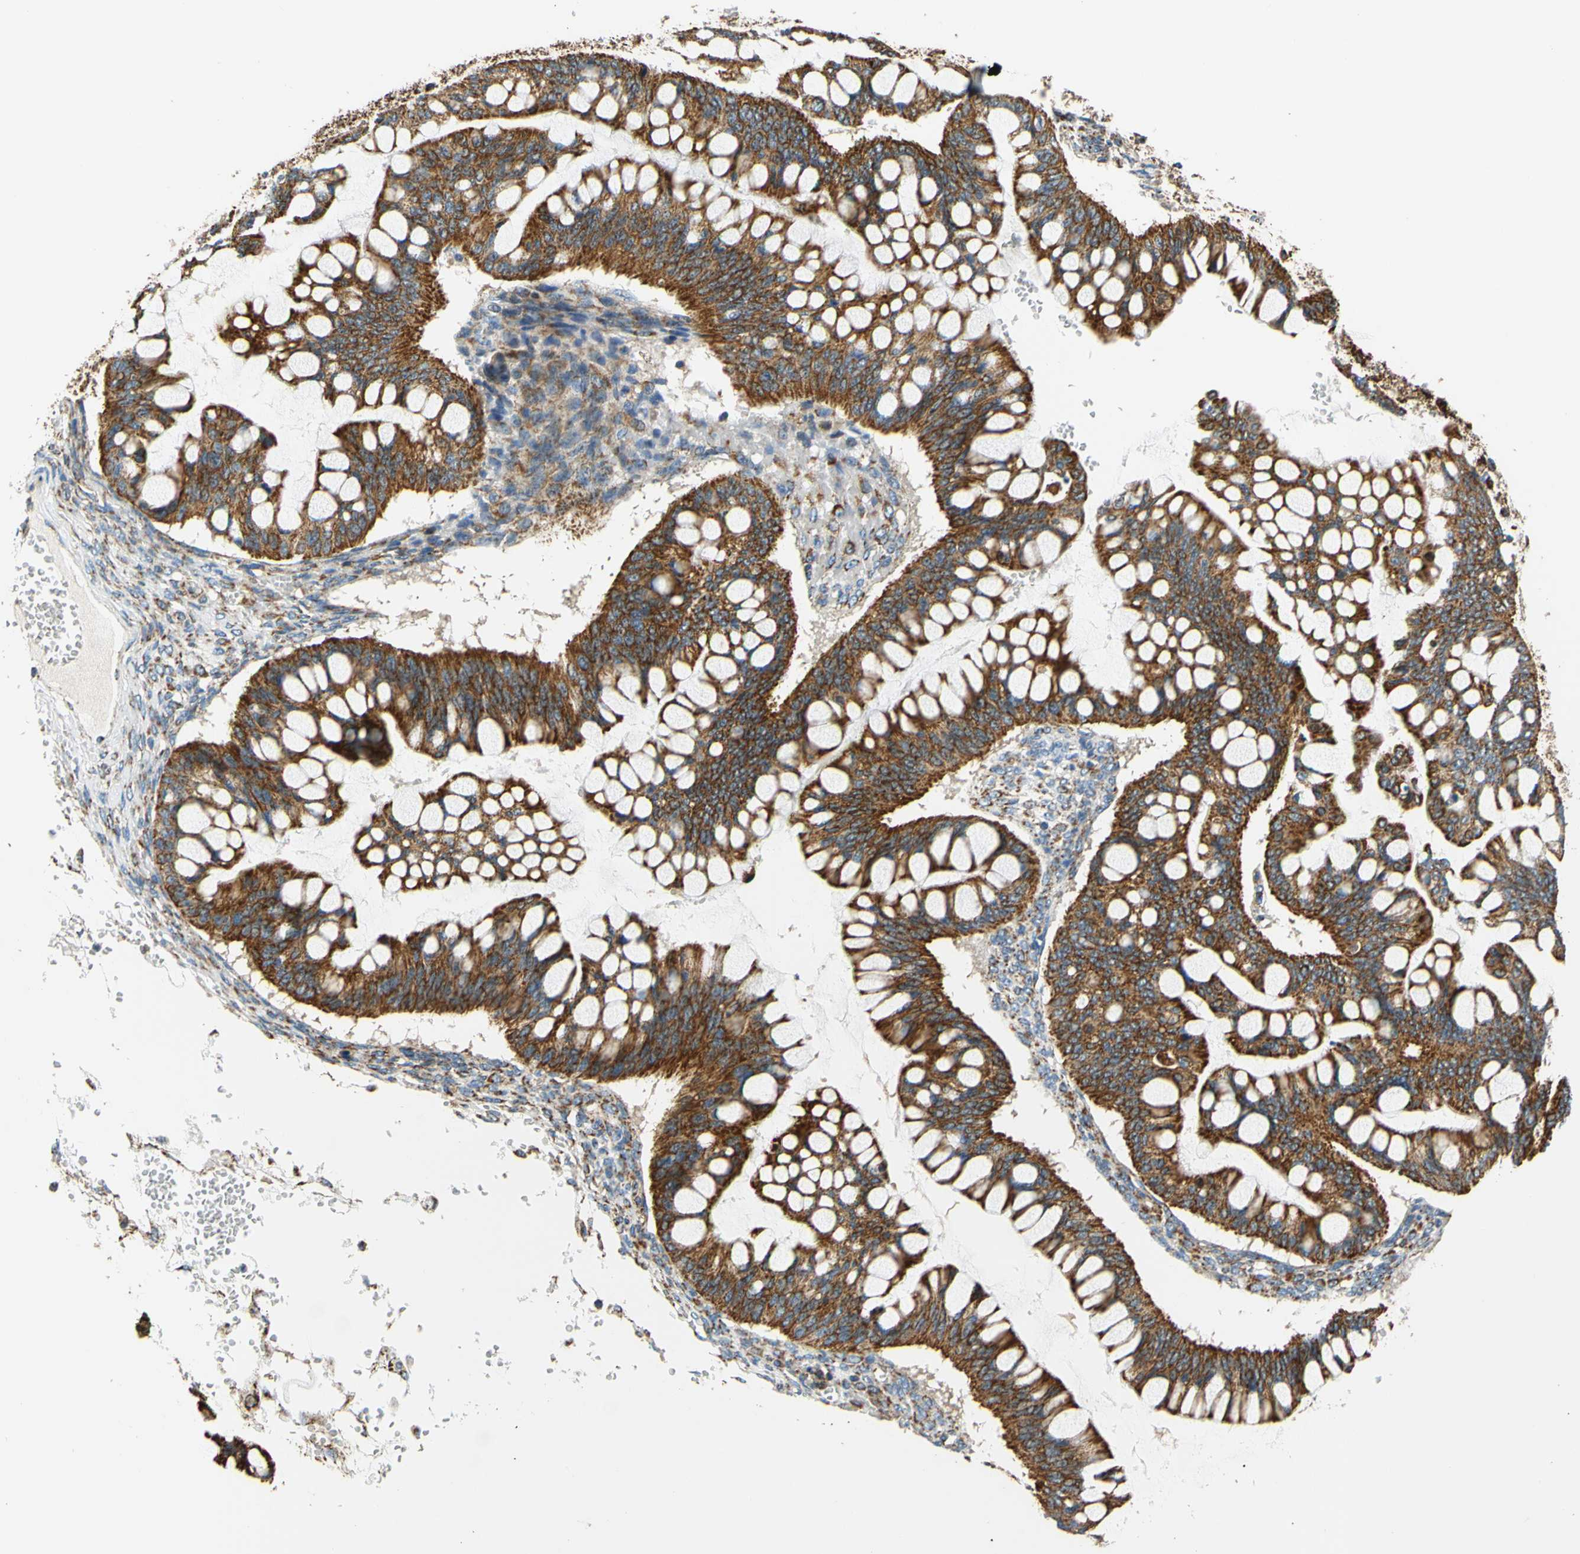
{"staining": {"intensity": "strong", "quantity": ">75%", "location": "cytoplasmic/membranous"}, "tissue": "ovarian cancer", "cell_type": "Tumor cells", "image_type": "cancer", "snomed": [{"axis": "morphology", "description": "Cystadenocarcinoma, mucinous, NOS"}, {"axis": "topography", "description": "Ovary"}], "caption": "Ovarian cancer (mucinous cystadenocarcinoma) was stained to show a protein in brown. There is high levels of strong cytoplasmic/membranous staining in approximately >75% of tumor cells.", "gene": "MAVS", "patient": {"sex": "female", "age": 73}}